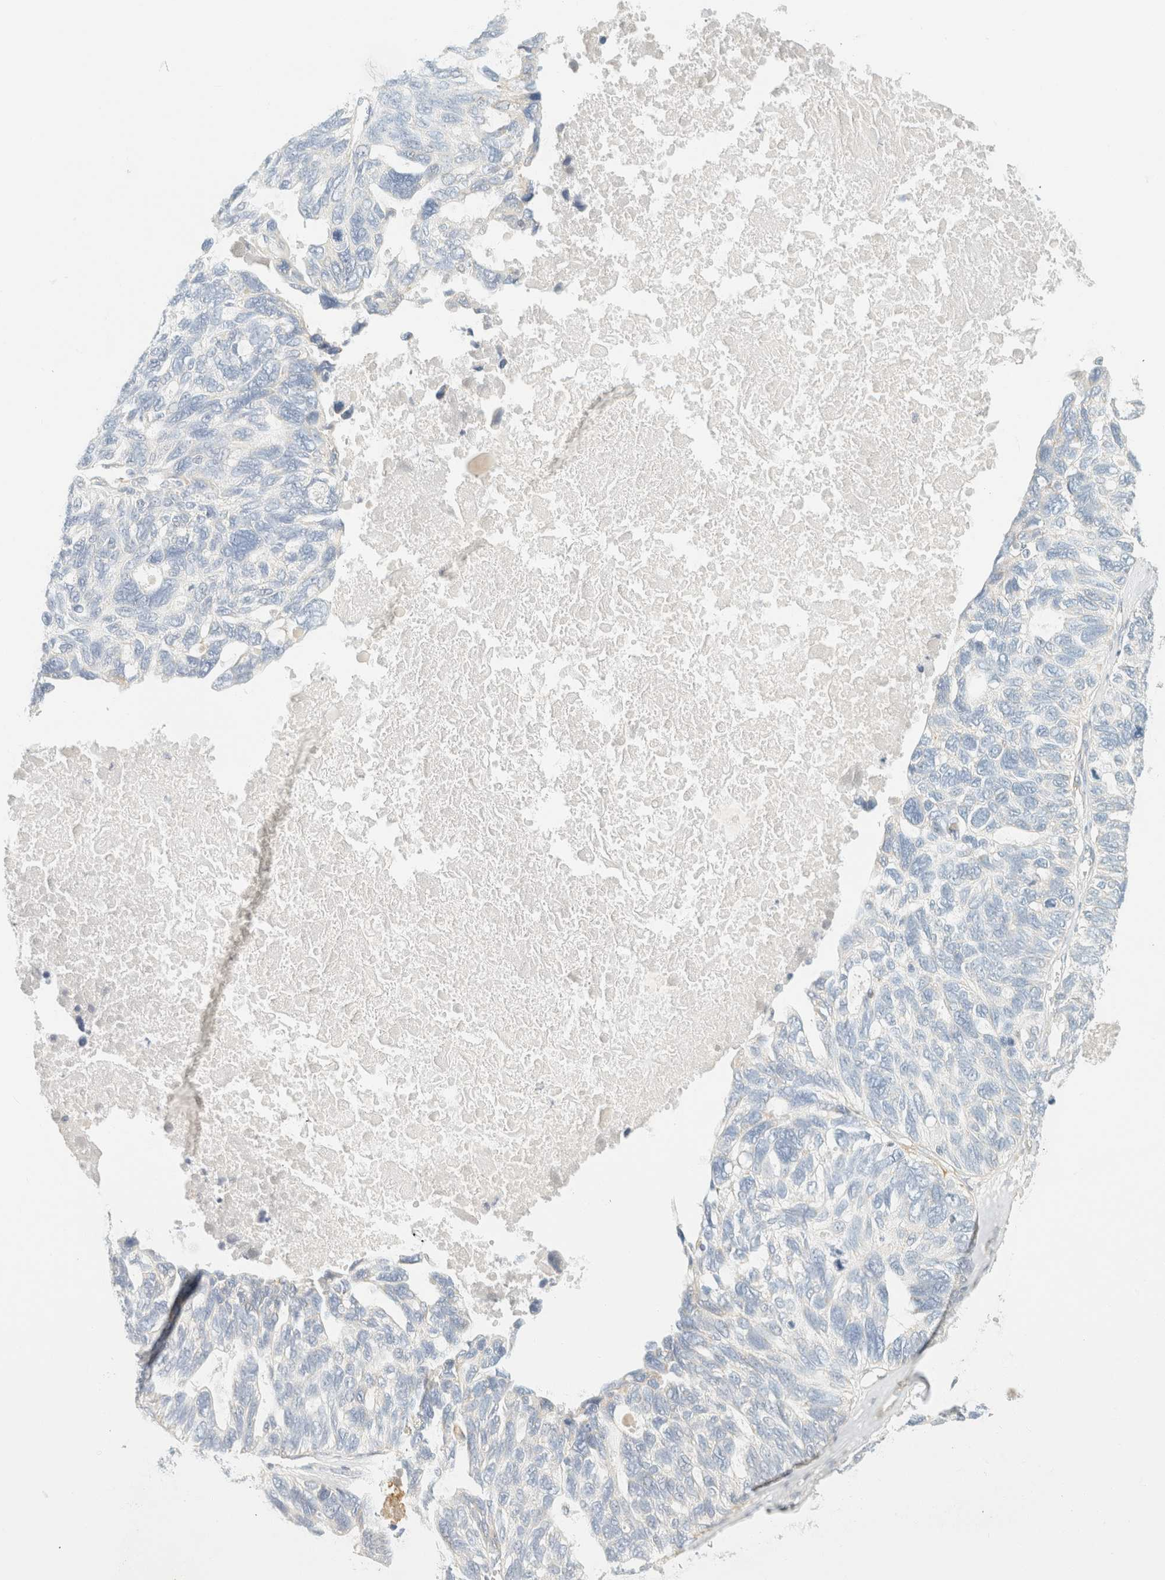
{"staining": {"intensity": "negative", "quantity": "none", "location": "none"}, "tissue": "ovarian cancer", "cell_type": "Tumor cells", "image_type": "cancer", "snomed": [{"axis": "morphology", "description": "Cystadenocarcinoma, serous, NOS"}, {"axis": "topography", "description": "Ovary"}], "caption": "A high-resolution micrograph shows IHC staining of serous cystadenocarcinoma (ovarian), which exhibits no significant expression in tumor cells. (Brightfield microscopy of DAB (3,3'-diaminobenzidine) IHC at high magnification).", "gene": "MRM3", "patient": {"sex": "female", "age": 79}}